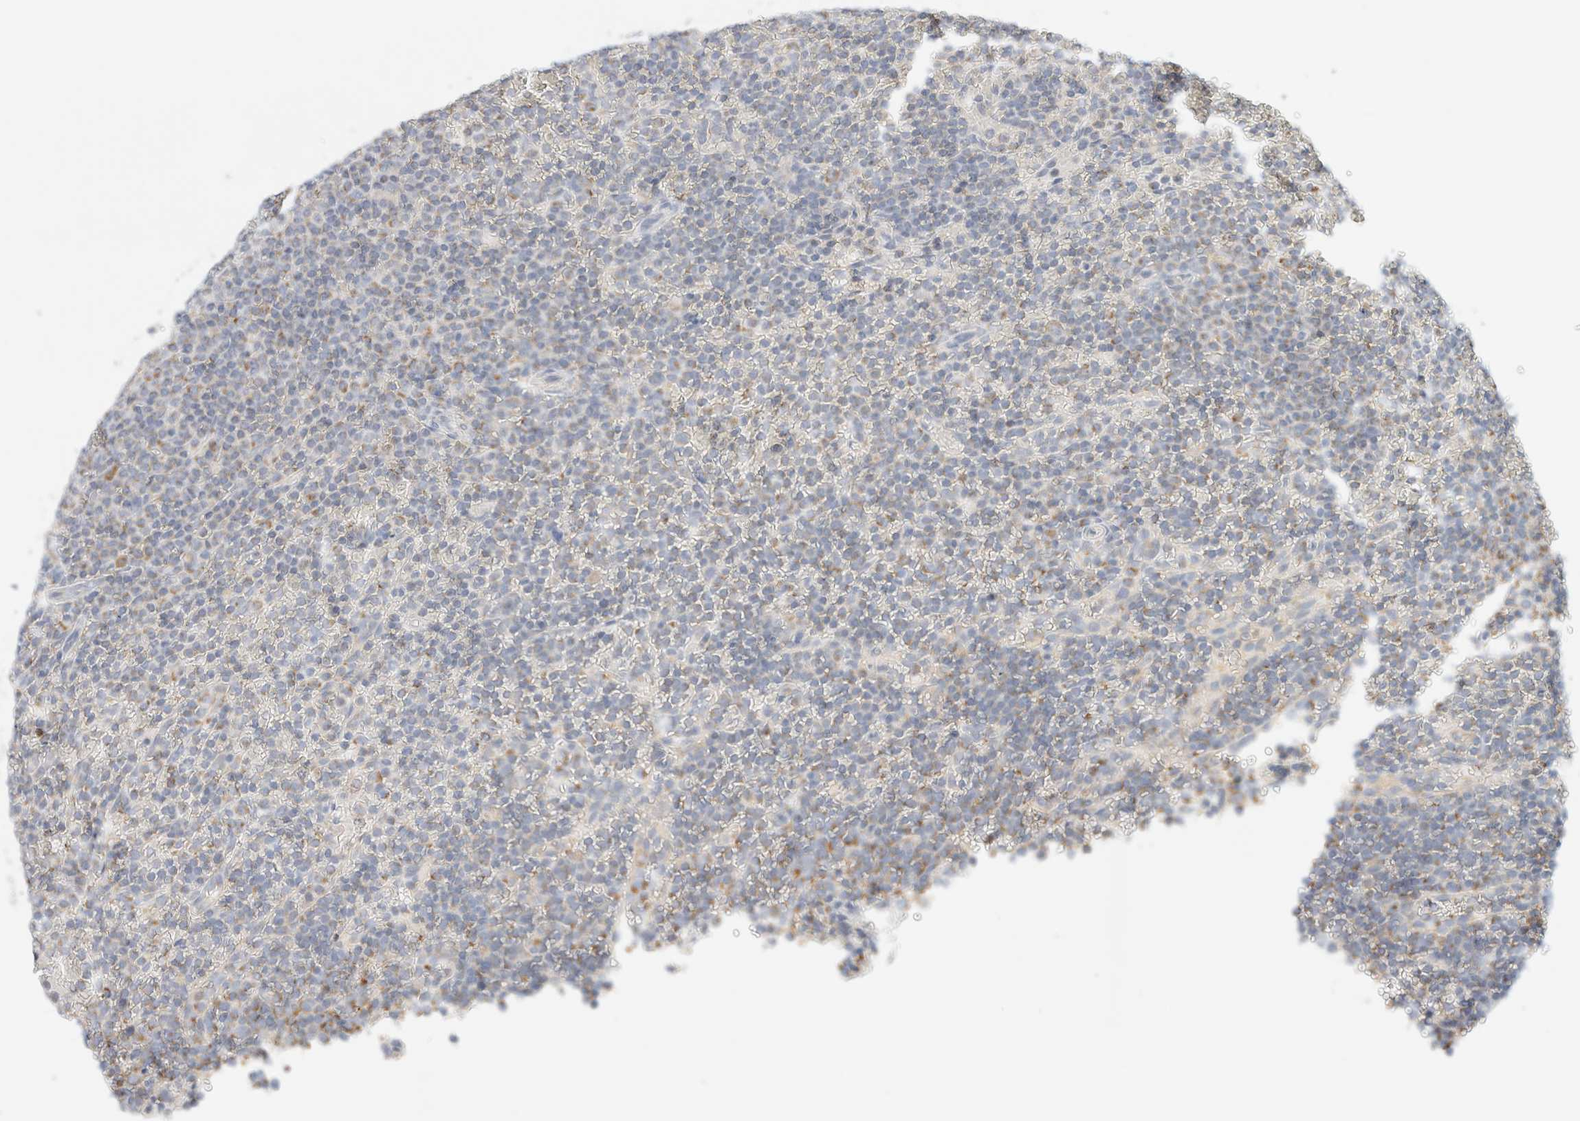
{"staining": {"intensity": "weak", "quantity": "<25%", "location": "cytoplasmic/membranous"}, "tissue": "lymphoma", "cell_type": "Tumor cells", "image_type": "cancer", "snomed": [{"axis": "morphology", "description": "Malignant lymphoma, non-Hodgkin's type, Low grade"}, {"axis": "topography", "description": "Spleen"}], "caption": "An immunohistochemistry histopathology image of malignant lymphoma, non-Hodgkin's type (low-grade) is shown. There is no staining in tumor cells of malignant lymphoma, non-Hodgkin's type (low-grade).", "gene": "HDHD3", "patient": {"sex": "female", "age": 77}}